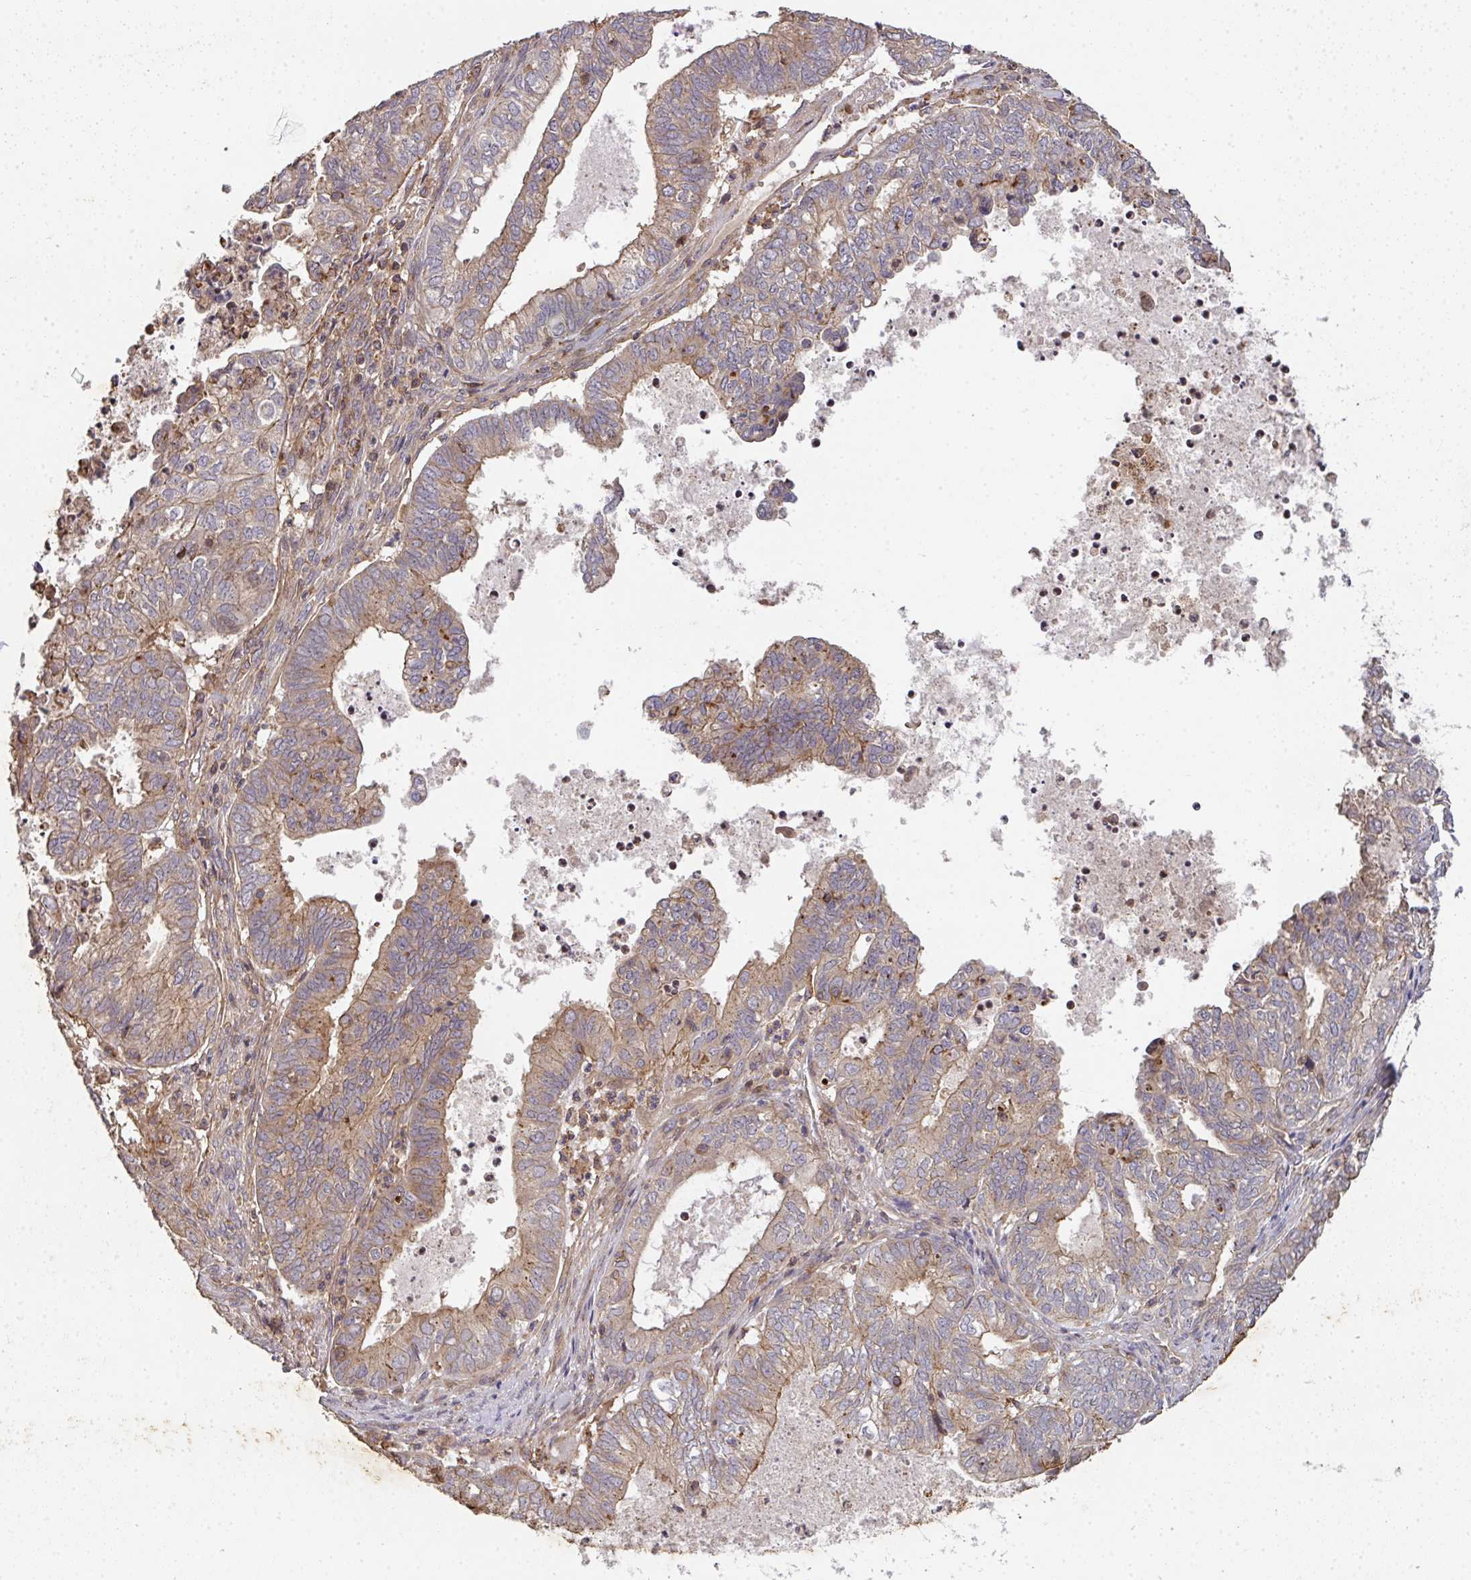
{"staining": {"intensity": "moderate", "quantity": "25%-75%", "location": "cytoplasmic/membranous"}, "tissue": "ovarian cancer", "cell_type": "Tumor cells", "image_type": "cancer", "snomed": [{"axis": "morphology", "description": "Carcinoma, endometroid"}, {"axis": "topography", "description": "Ovary"}], "caption": "Ovarian cancer stained for a protein displays moderate cytoplasmic/membranous positivity in tumor cells.", "gene": "TNMD", "patient": {"sex": "female", "age": 64}}